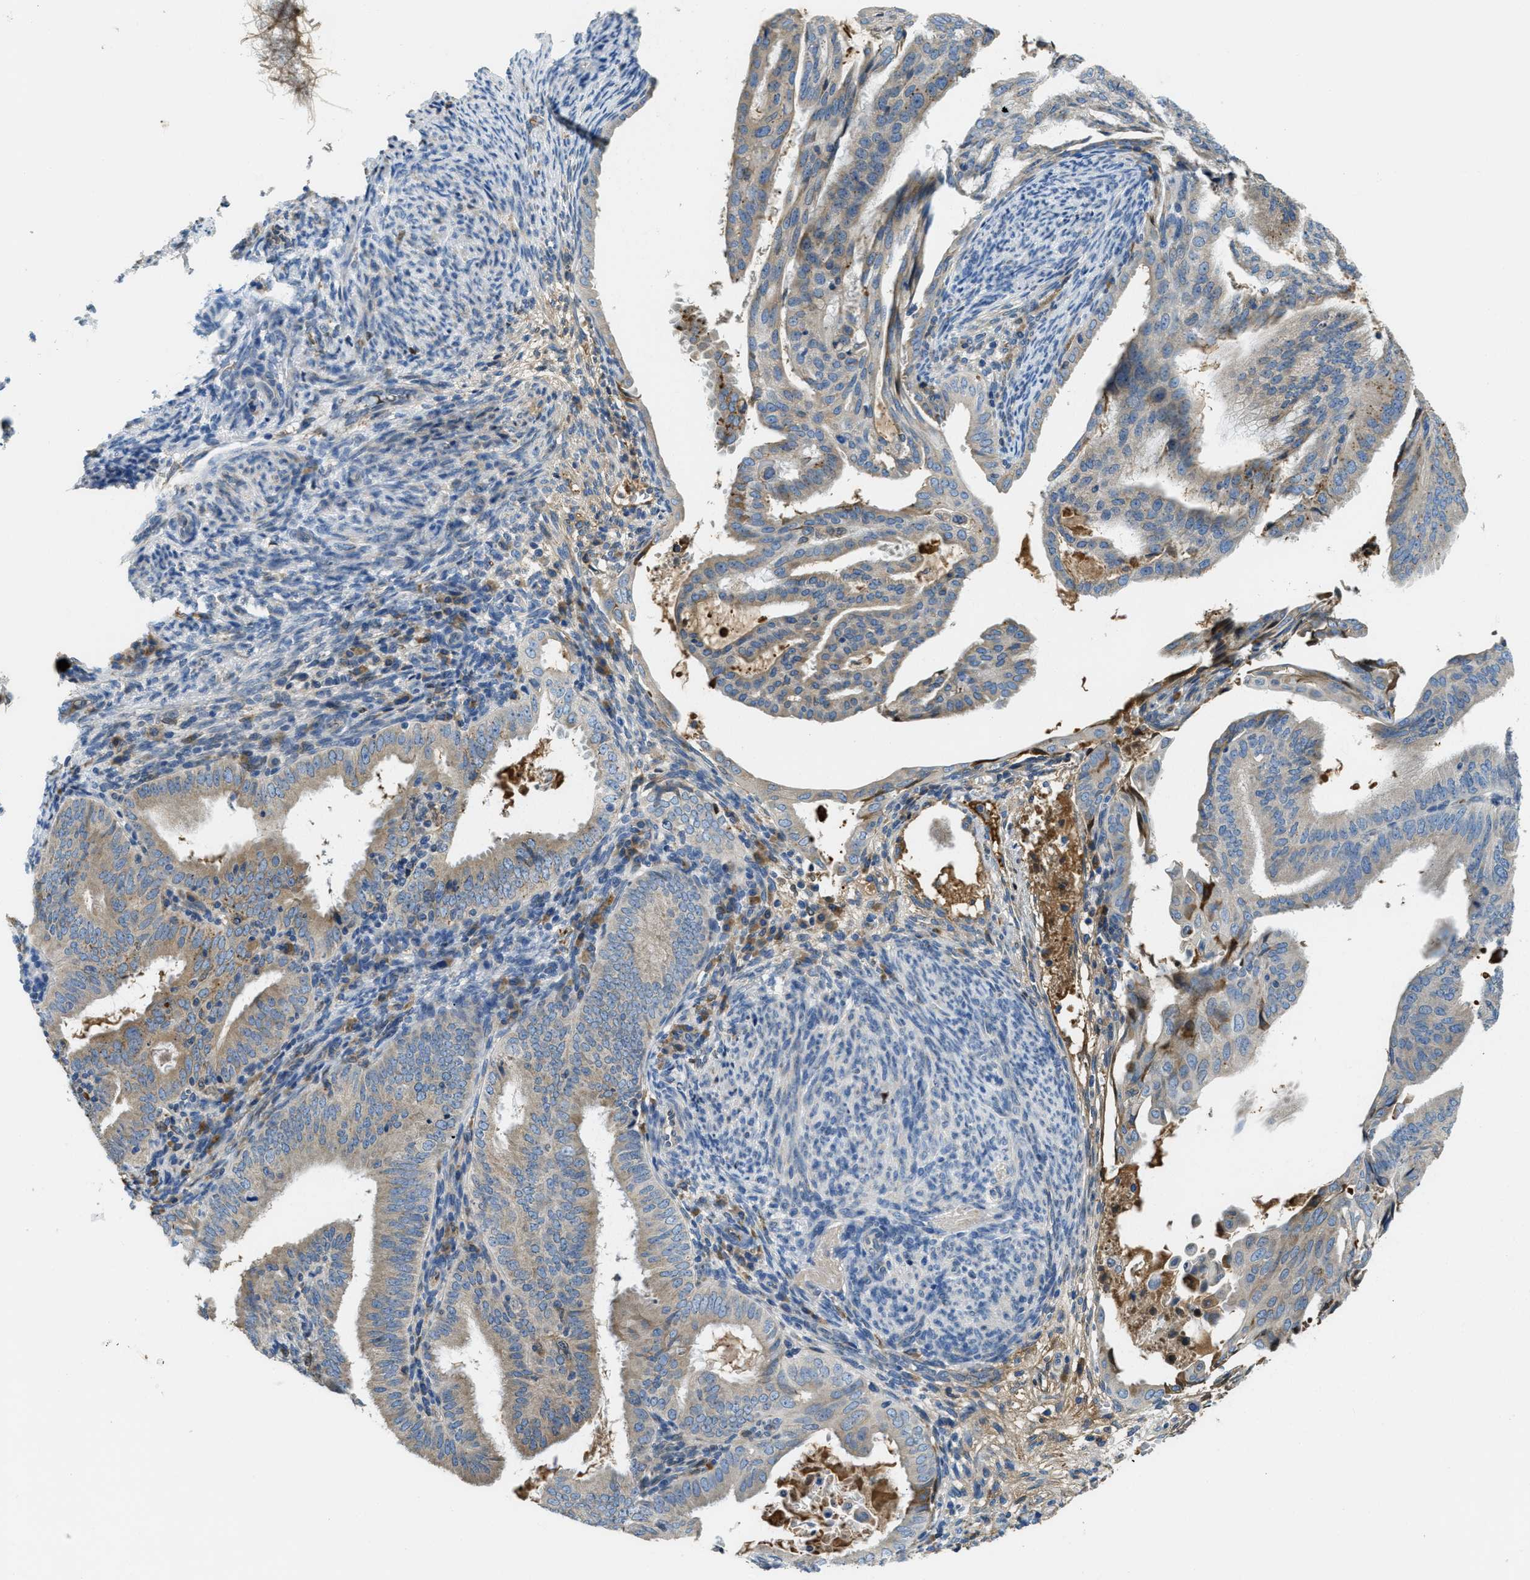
{"staining": {"intensity": "weak", "quantity": "25%-75%", "location": "cytoplasmic/membranous"}, "tissue": "endometrial cancer", "cell_type": "Tumor cells", "image_type": "cancer", "snomed": [{"axis": "morphology", "description": "Adenocarcinoma, NOS"}, {"axis": "topography", "description": "Endometrium"}], "caption": "DAB immunohistochemical staining of human adenocarcinoma (endometrial) exhibits weak cytoplasmic/membranous protein positivity in approximately 25%-75% of tumor cells. (Brightfield microscopy of DAB IHC at high magnification).", "gene": "MPDU1", "patient": {"sex": "female", "age": 58}}